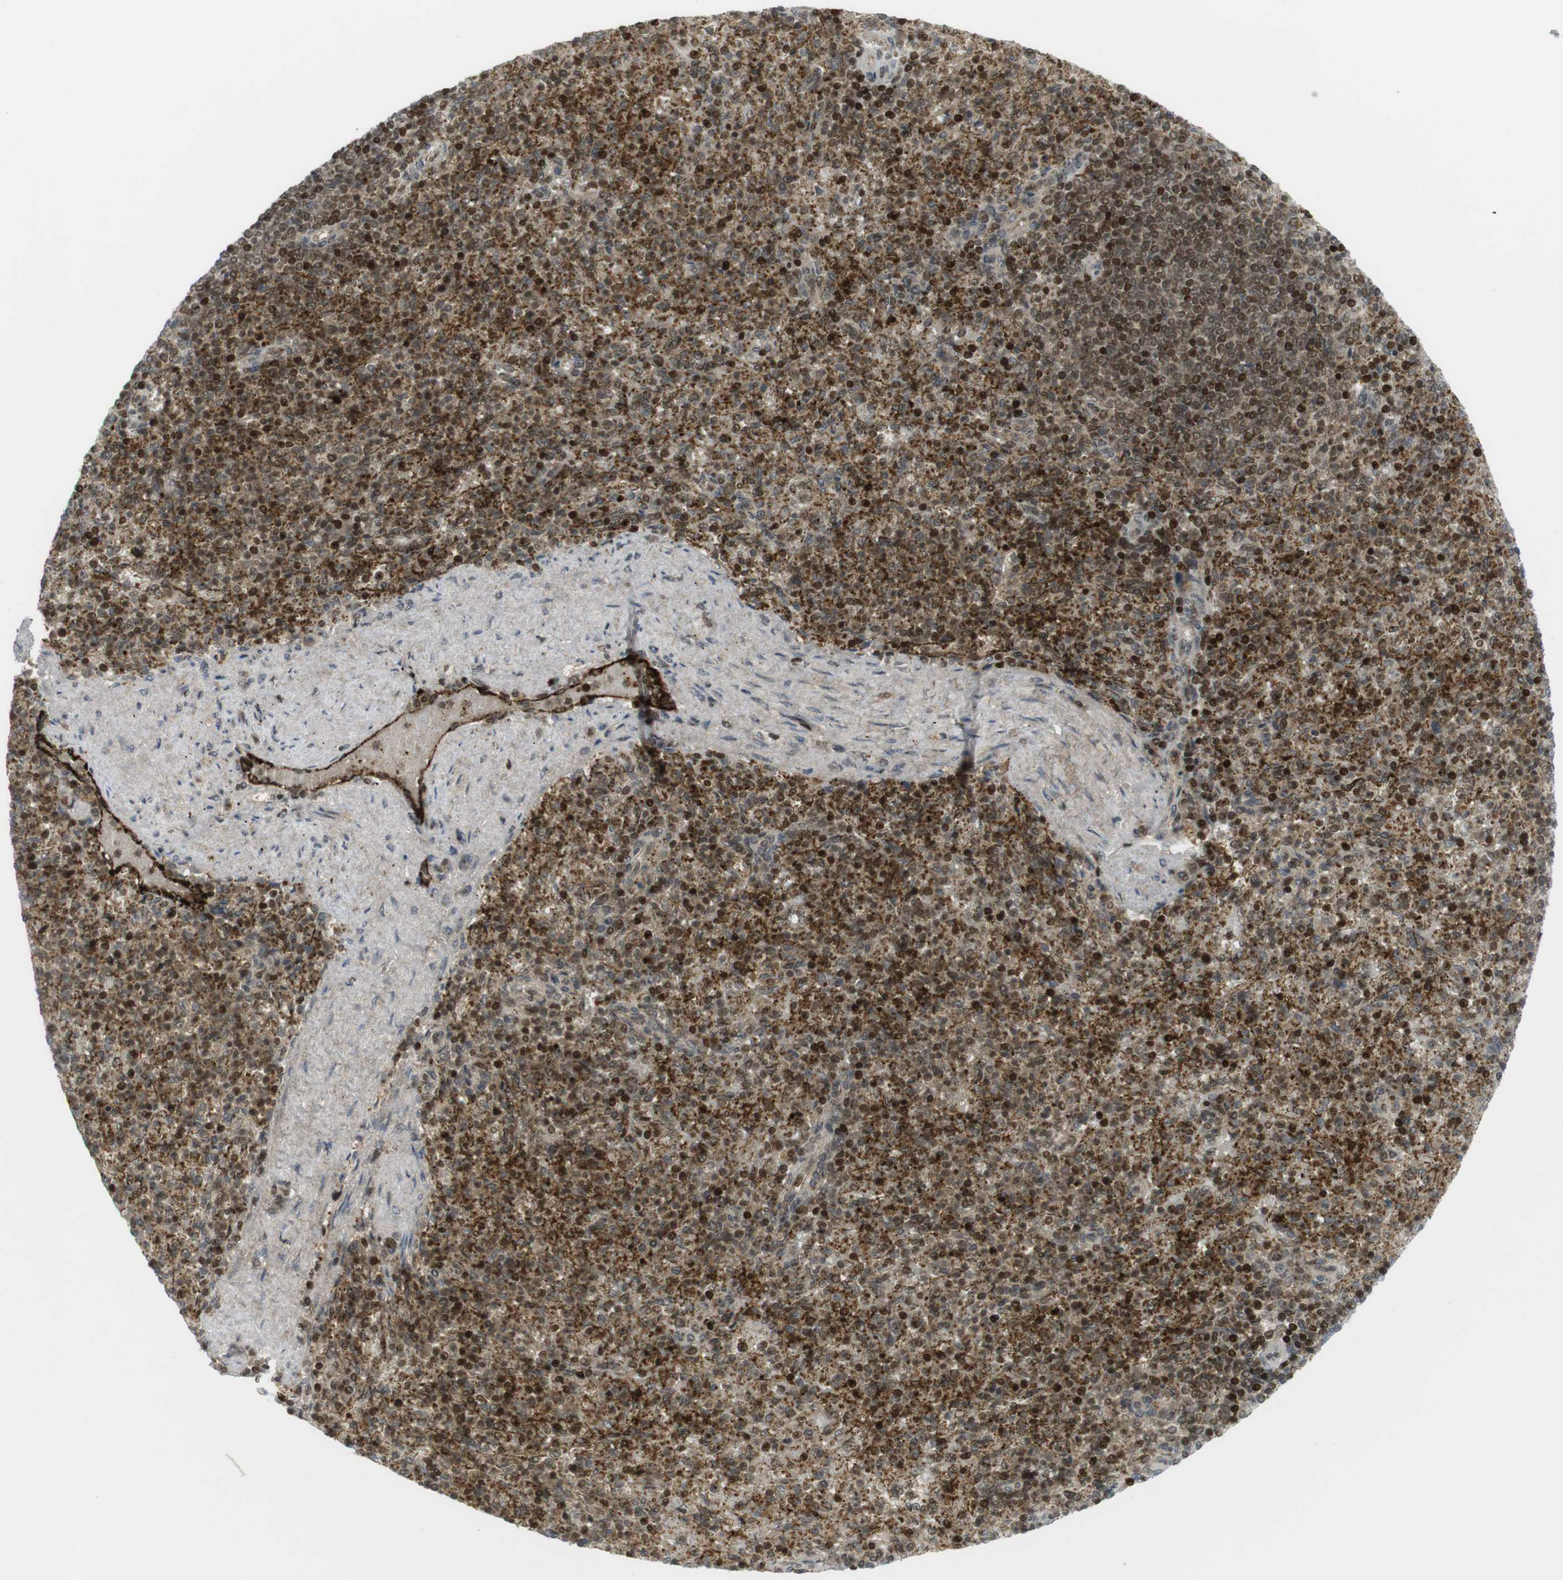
{"staining": {"intensity": "moderate", "quantity": ">75%", "location": "cytoplasmic/membranous,nuclear"}, "tissue": "spleen", "cell_type": "Cells in red pulp", "image_type": "normal", "snomed": [{"axis": "morphology", "description": "Normal tissue, NOS"}, {"axis": "topography", "description": "Spleen"}], "caption": "Immunohistochemical staining of normal spleen exhibits moderate cytoplasmic/membranous,nuclear protein expression in about >75% of cells in red pulp.", "gene": "PPP1R13B", "patient": {"sex": "female", "age": 74}}